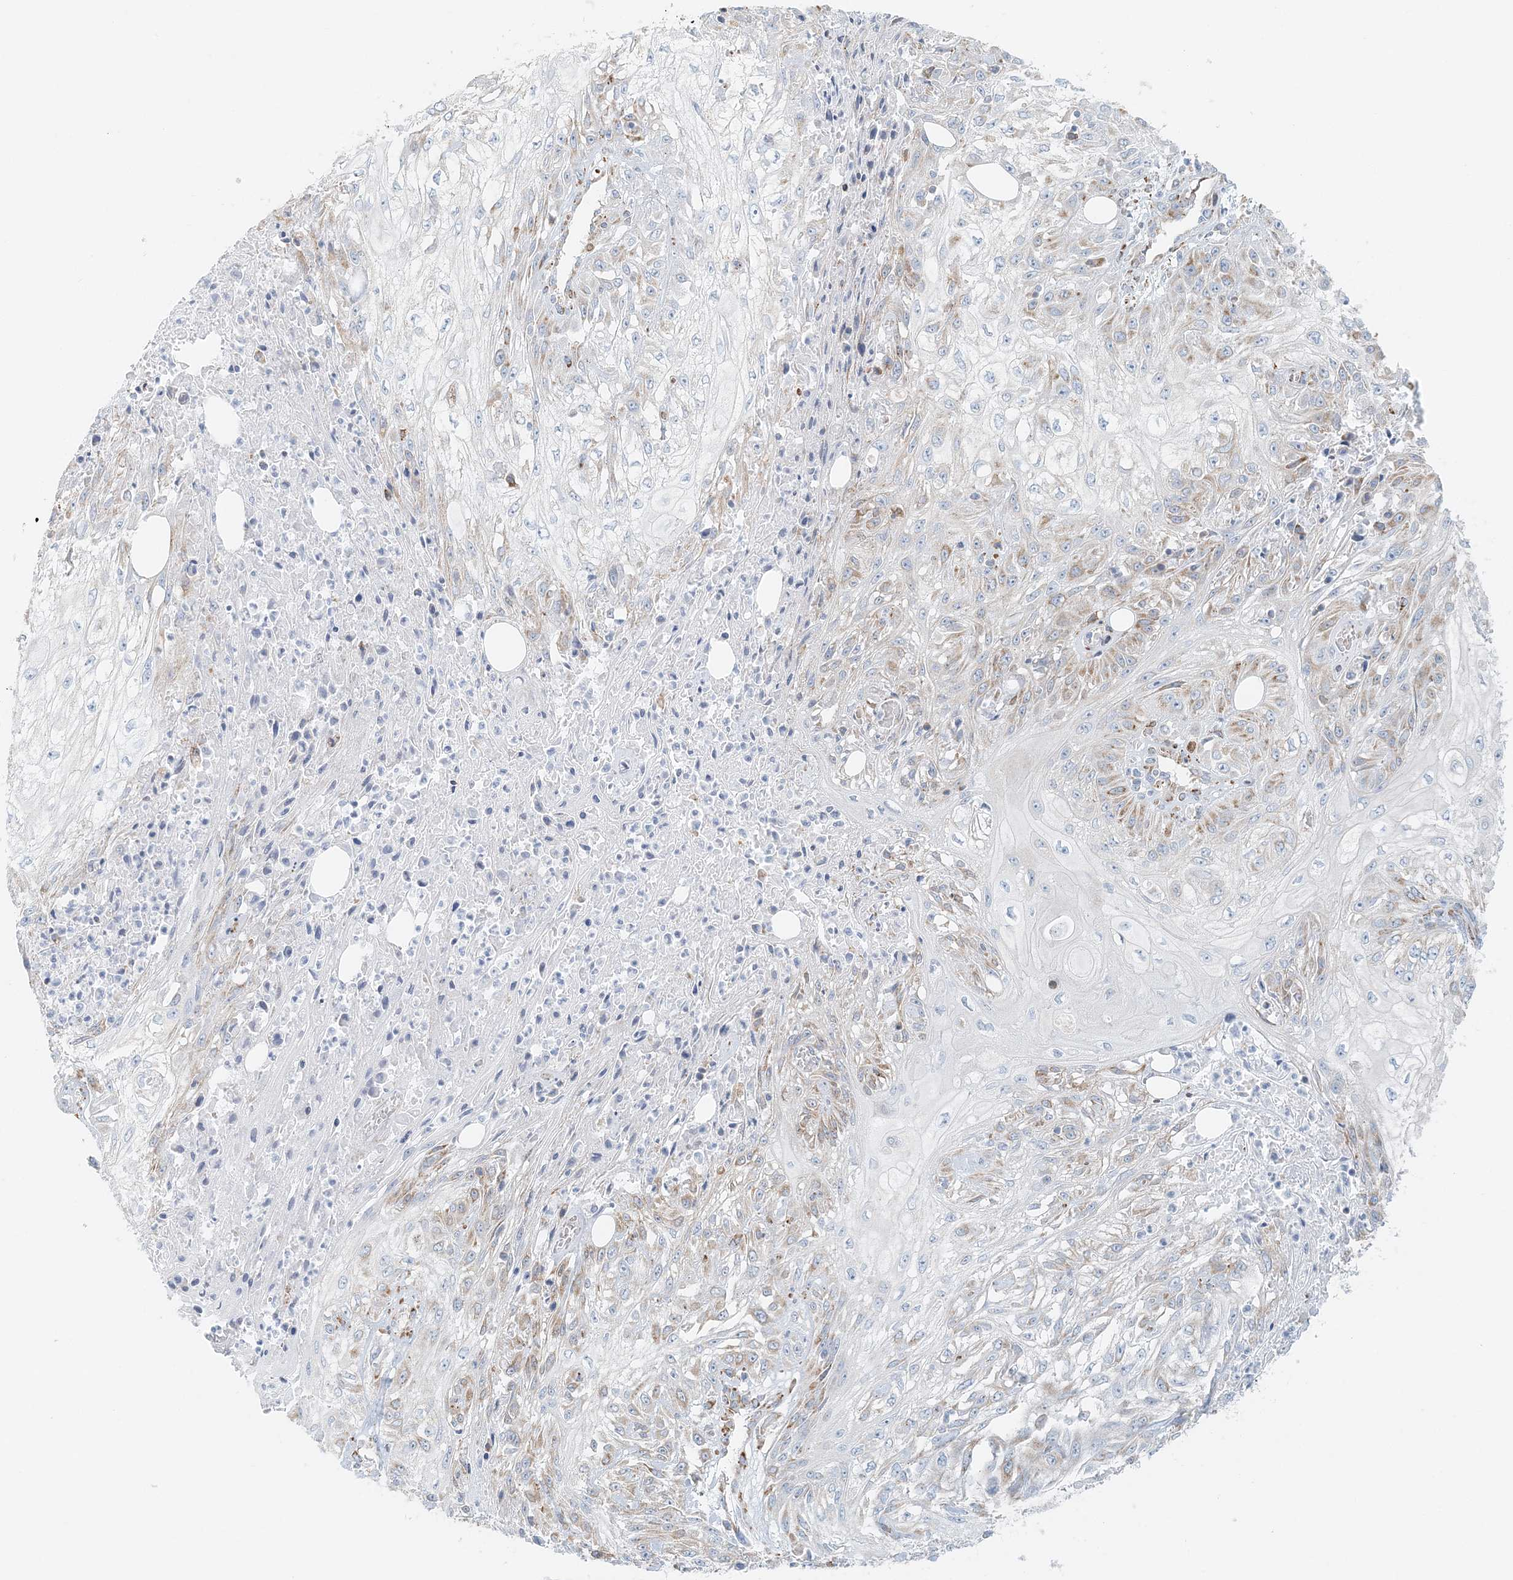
{"staining": {"intensity": "moderate", "quantity": "<25%", "location": "cytoplasmic/membranous"}, "tissue": "skin cancer", "cell_type": "Tumor cells", "image_type": "cancer", "snomed": [{"axis": "morphology", "description": "Squamous cell carcinoma, NOS"}, {"axis": "morphology", "description": "Squamous cell carcinoma, metastatic, NOS"}, {"axis": "topography", "description": "Skin"}, {"axis": "topography", "description": "Lymph node"}], "caption": "A high-resolution image shows immunohistochemistry staining of skin cancer (squamous cell carcinoma), which displays moderate cytoplasmic/membranous positivity in about <25% of tumor cells.", "gene": "STK11IP", "patient": {"sex": "male", "age": 75}}